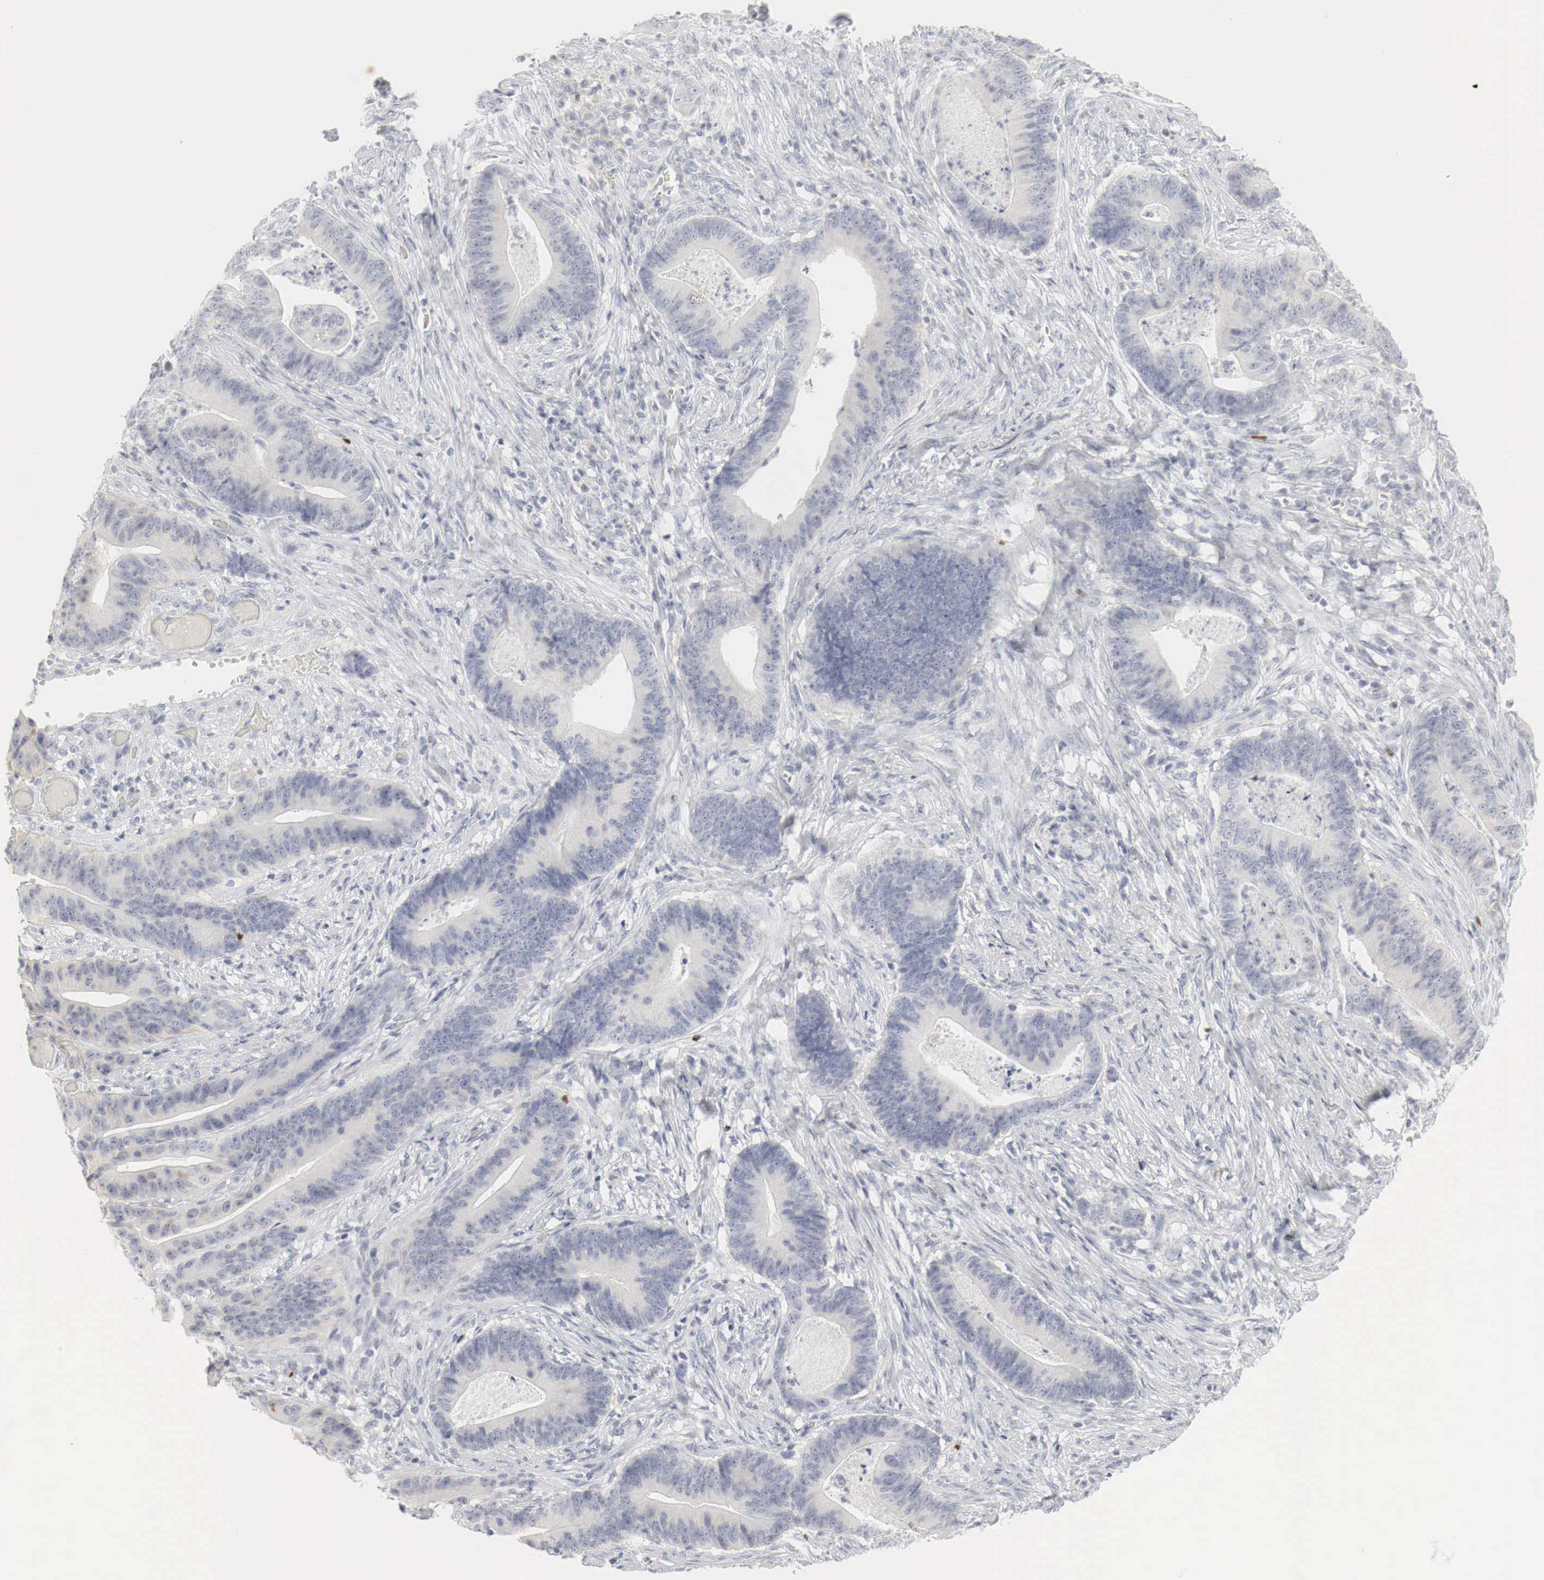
{"staining": {"intensity": "negative", "quantity": "none", "location": "none"}, "tissue": "stomach cancer", "cell_type": "Tumor cells", "image_type": "cancer", "snomed": [{"axis": "morphology", "description": "Adenocarcinoma, NOS"}, {"axis": "topography", "description": "Stomach, lower"}], "caption": "Immunohistochemistry of human stomach cancer exhibits no expression in tumor cells.", "gene": "TP63", "patient": {"sex": "female", "age": 86}}